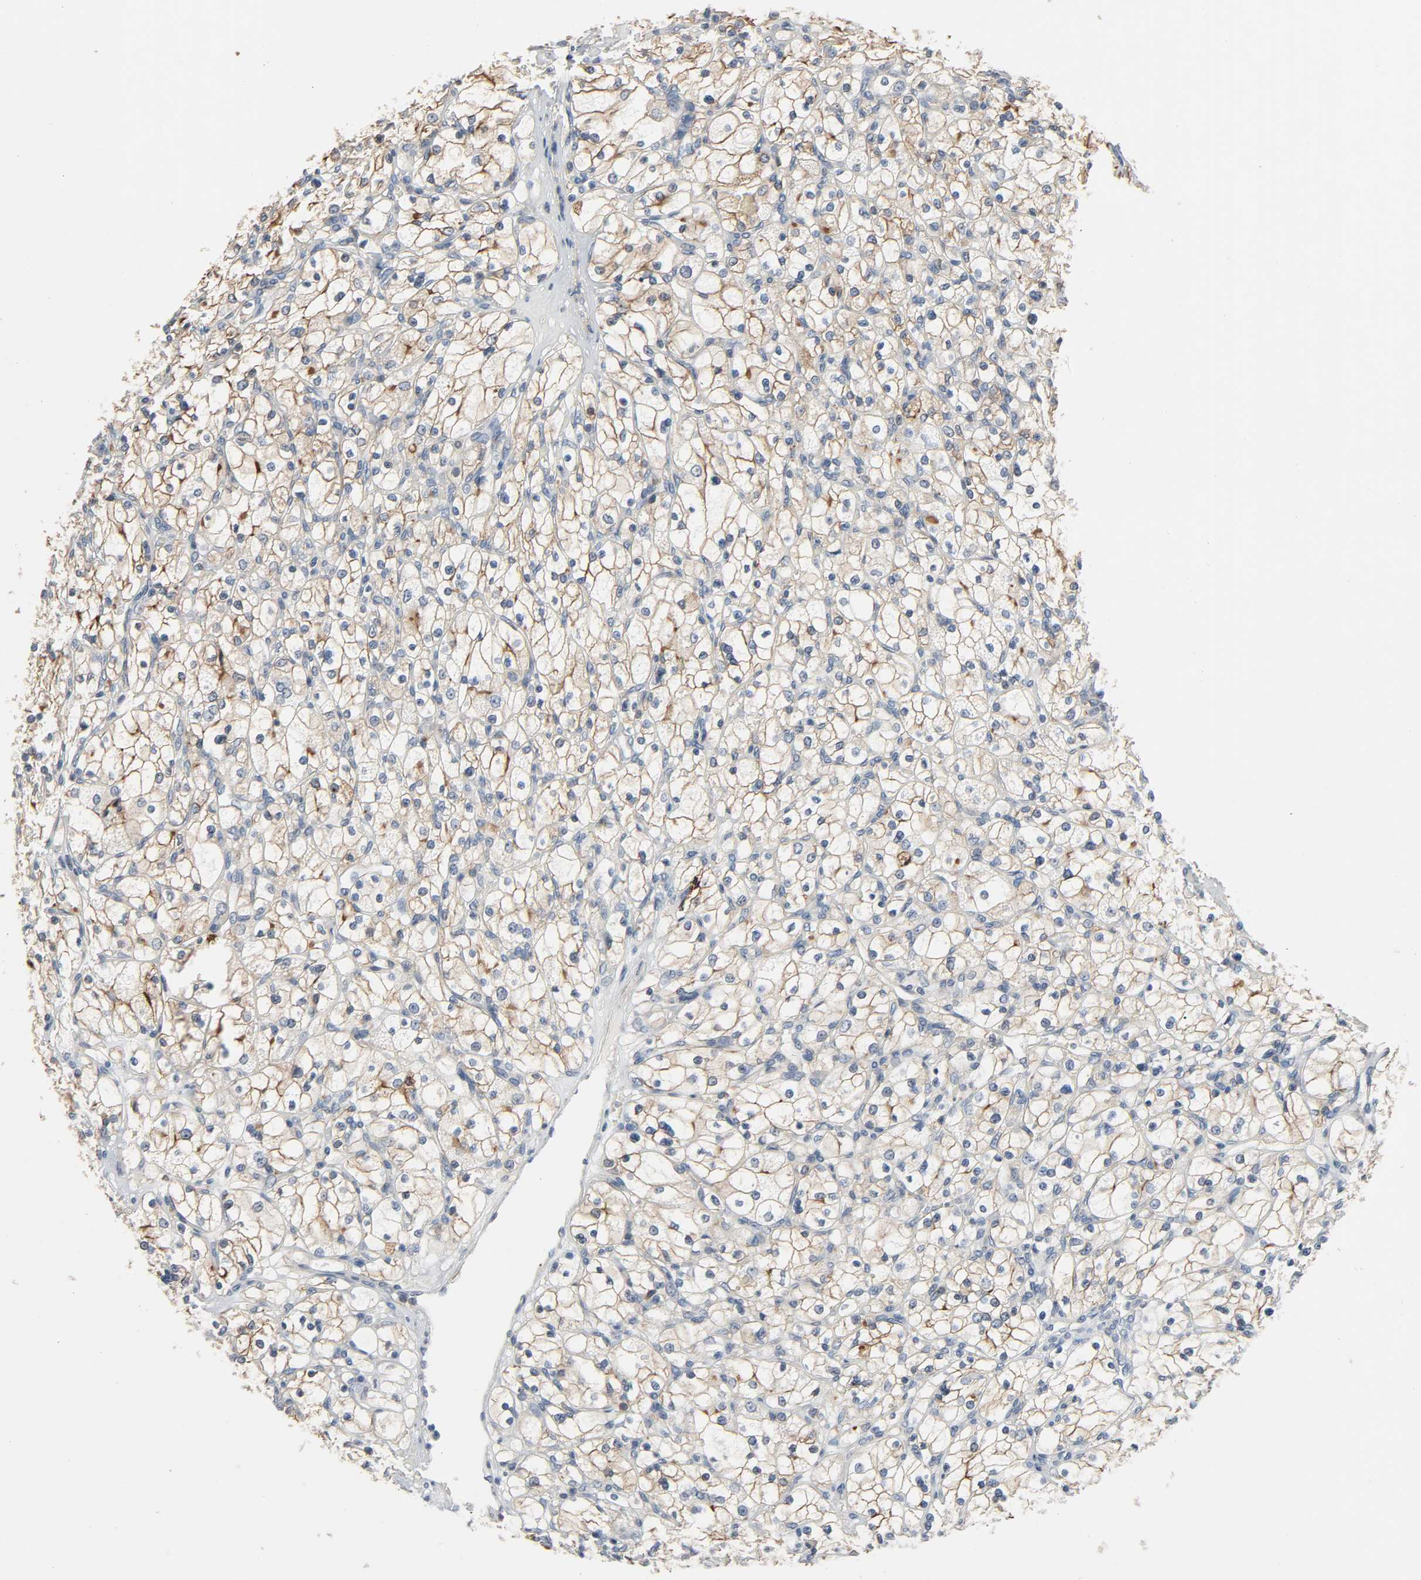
{"staining": {"intensity": "weak", "quantity": "25%-75%", "location": "cytoplasmic/membranous"}, "tissue": "renal cancer", "cell_type": "Tumor cells", "image_type": "cancer", "snomed": [{"axis": "morphology", "description": "Adenocarcinoma, NOS"}, {"axis": "topography", "description": "Kidney"}], "caption": "A low amount of weak cytoplasmic/membranous staining is identified in about 25%-75% of tumor cells in renal cancer (adenocarcinoma) tissue.", "gene": "CD4", "patient": {"sex": "female", "age": 83}}